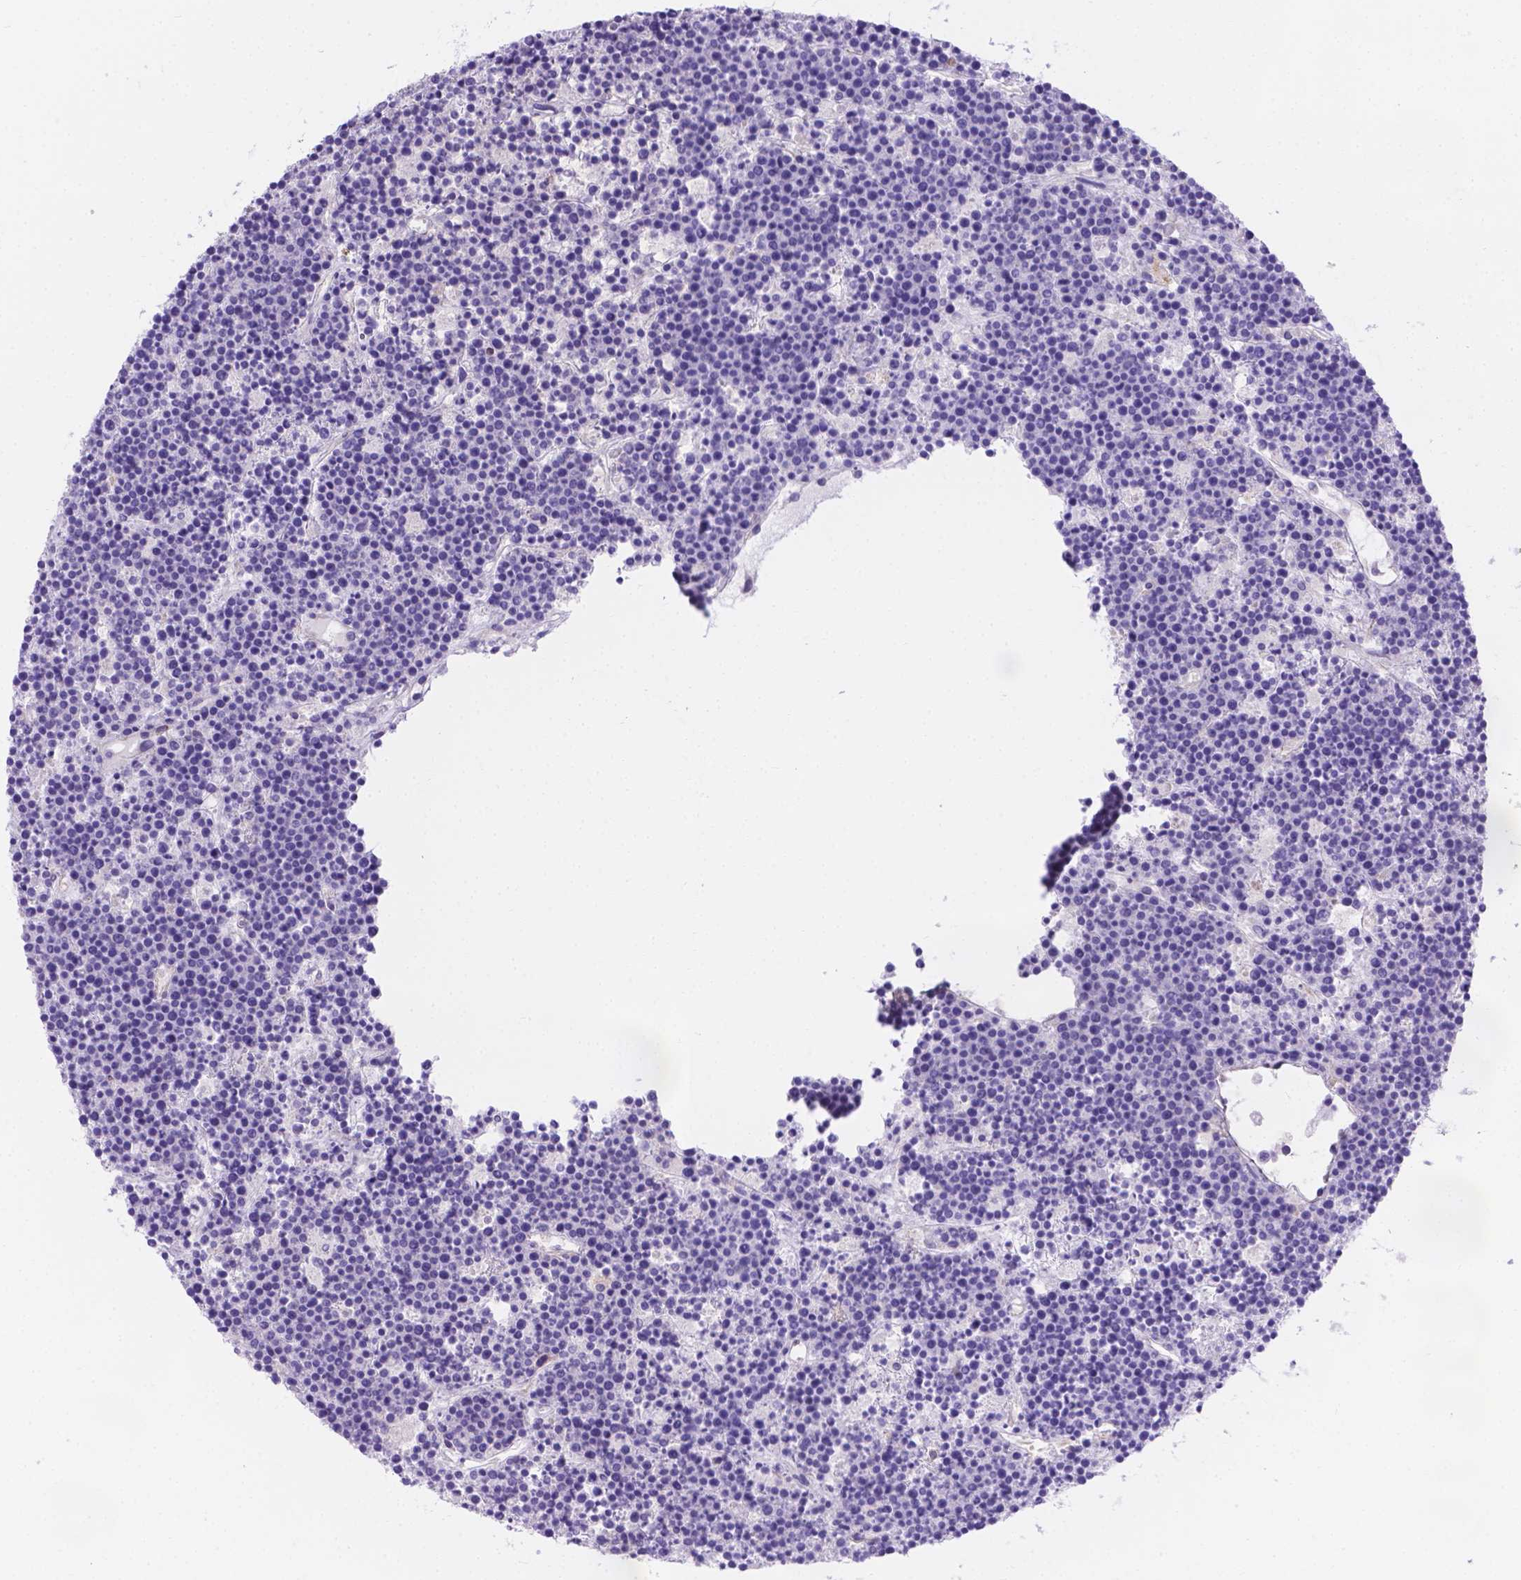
{"staining": {"intensity": "negative", "quantity": "none", "location": "none"}, "tissue": "lymphoma", "cell_type": "Tumor cells", "image_type": "cancer", "snomed": [{"axis": "morphology", "description": "Malignant lymphoma, non-Hodgkin's type, High grade"}, {"axis": "topography", "description": "Ovary"}], "caption": "Malignant lymphoma, non-Hodgkin's type (high-grade) was stained to show a protein in brown. There is no significant positivity in tumor cells.", "gene": "SLC40A1", "patient": {"sex": "female", "age": 56}}